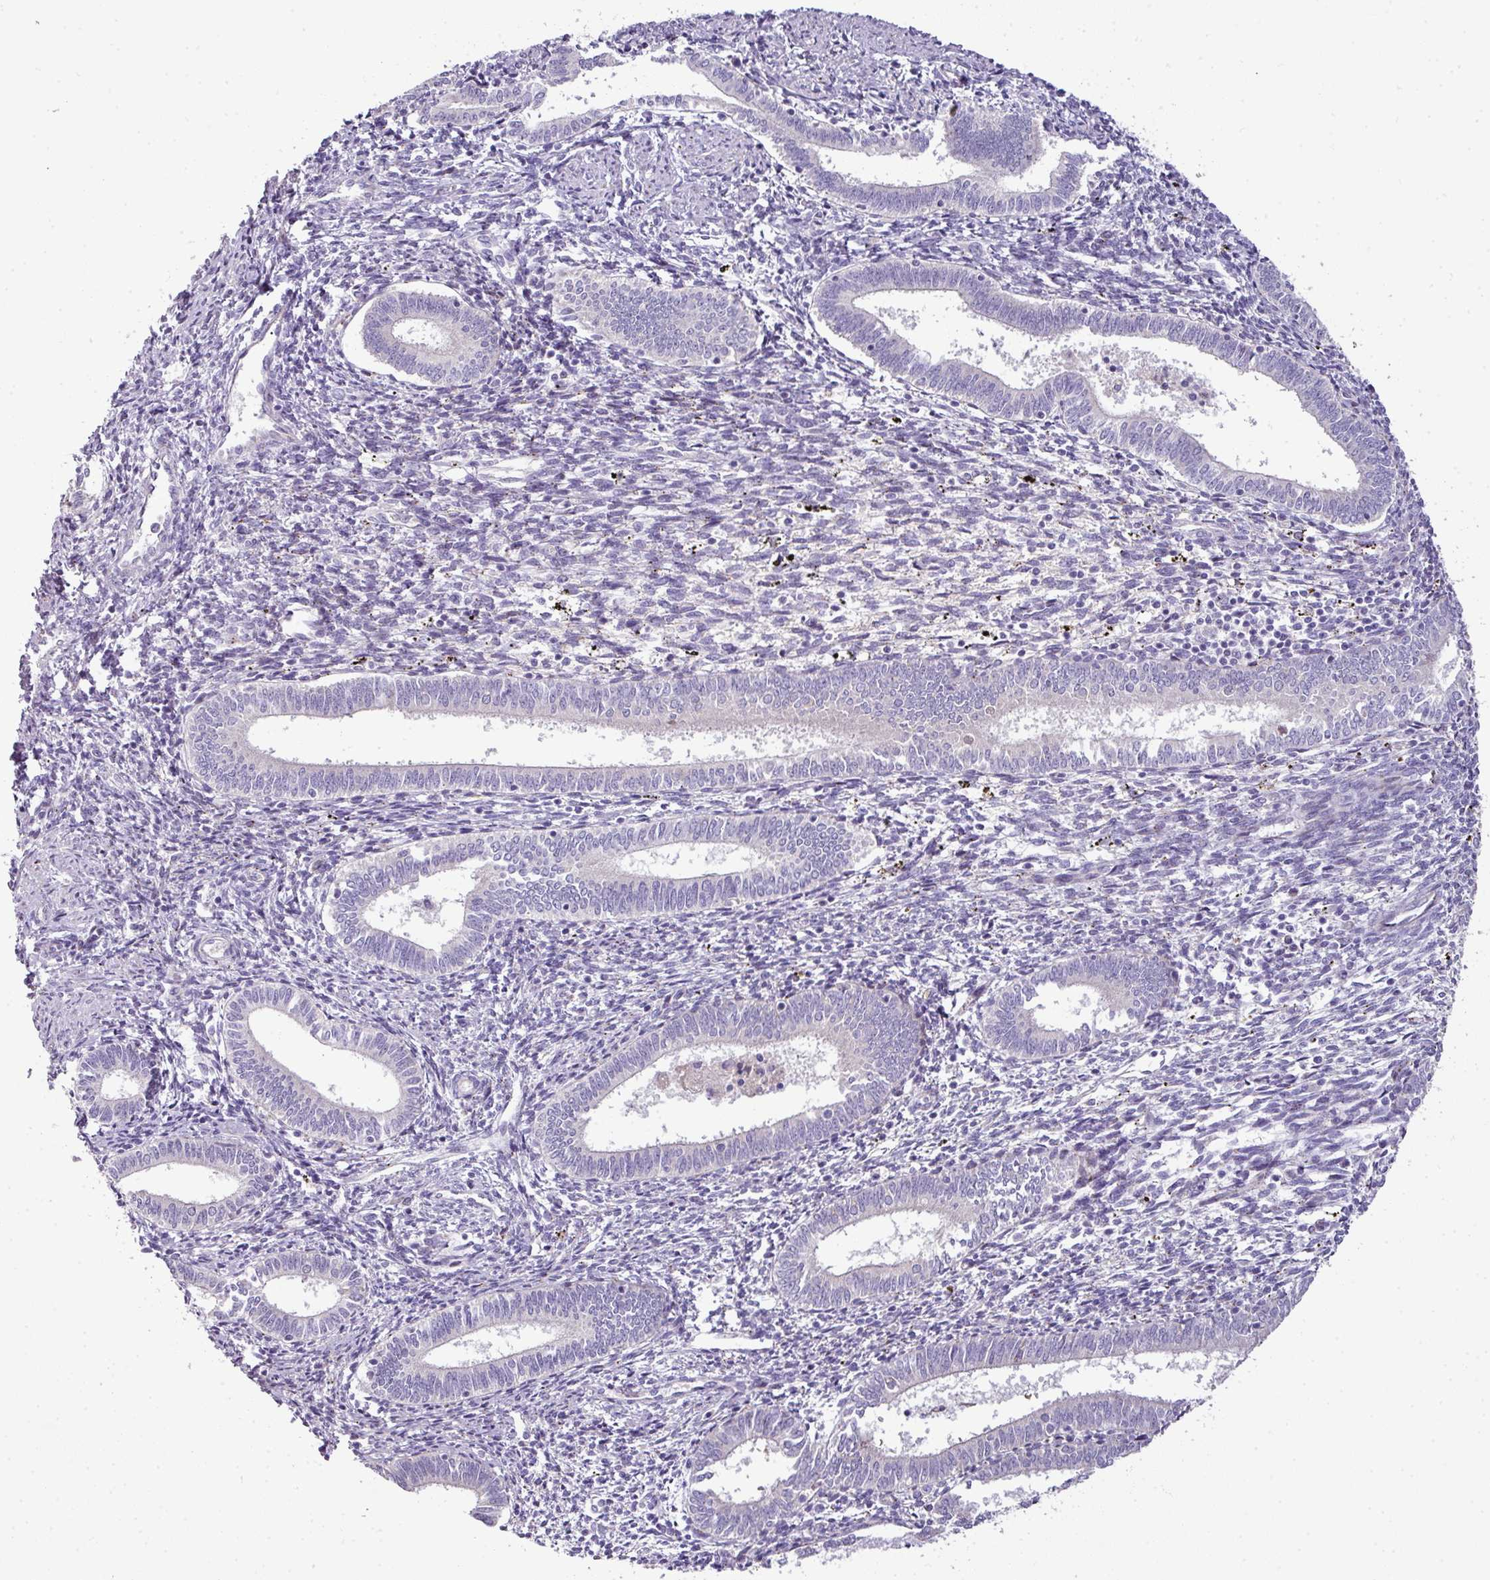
{"staining": {"intensity": "negative", "quantity": "none", "location": "none"}, "tissue": "endometrium", "cell_type": "Cells in endometrial stroma", "image_type": "normal", "snomed": [{"axis": "morphology", "description": "Normal tissue, NOS"}, {"axis": "topography", "description": "Endometrium"}], "caption": "High magnification brightfield microscopy of benign endometrium stained with DAB (brown) and counterstained with hematoxylin (blue): cells in endometrial stroma show no significant staining.", "gene": "ATP6V1F", "patient": {"sex": "female", "age": 41}}